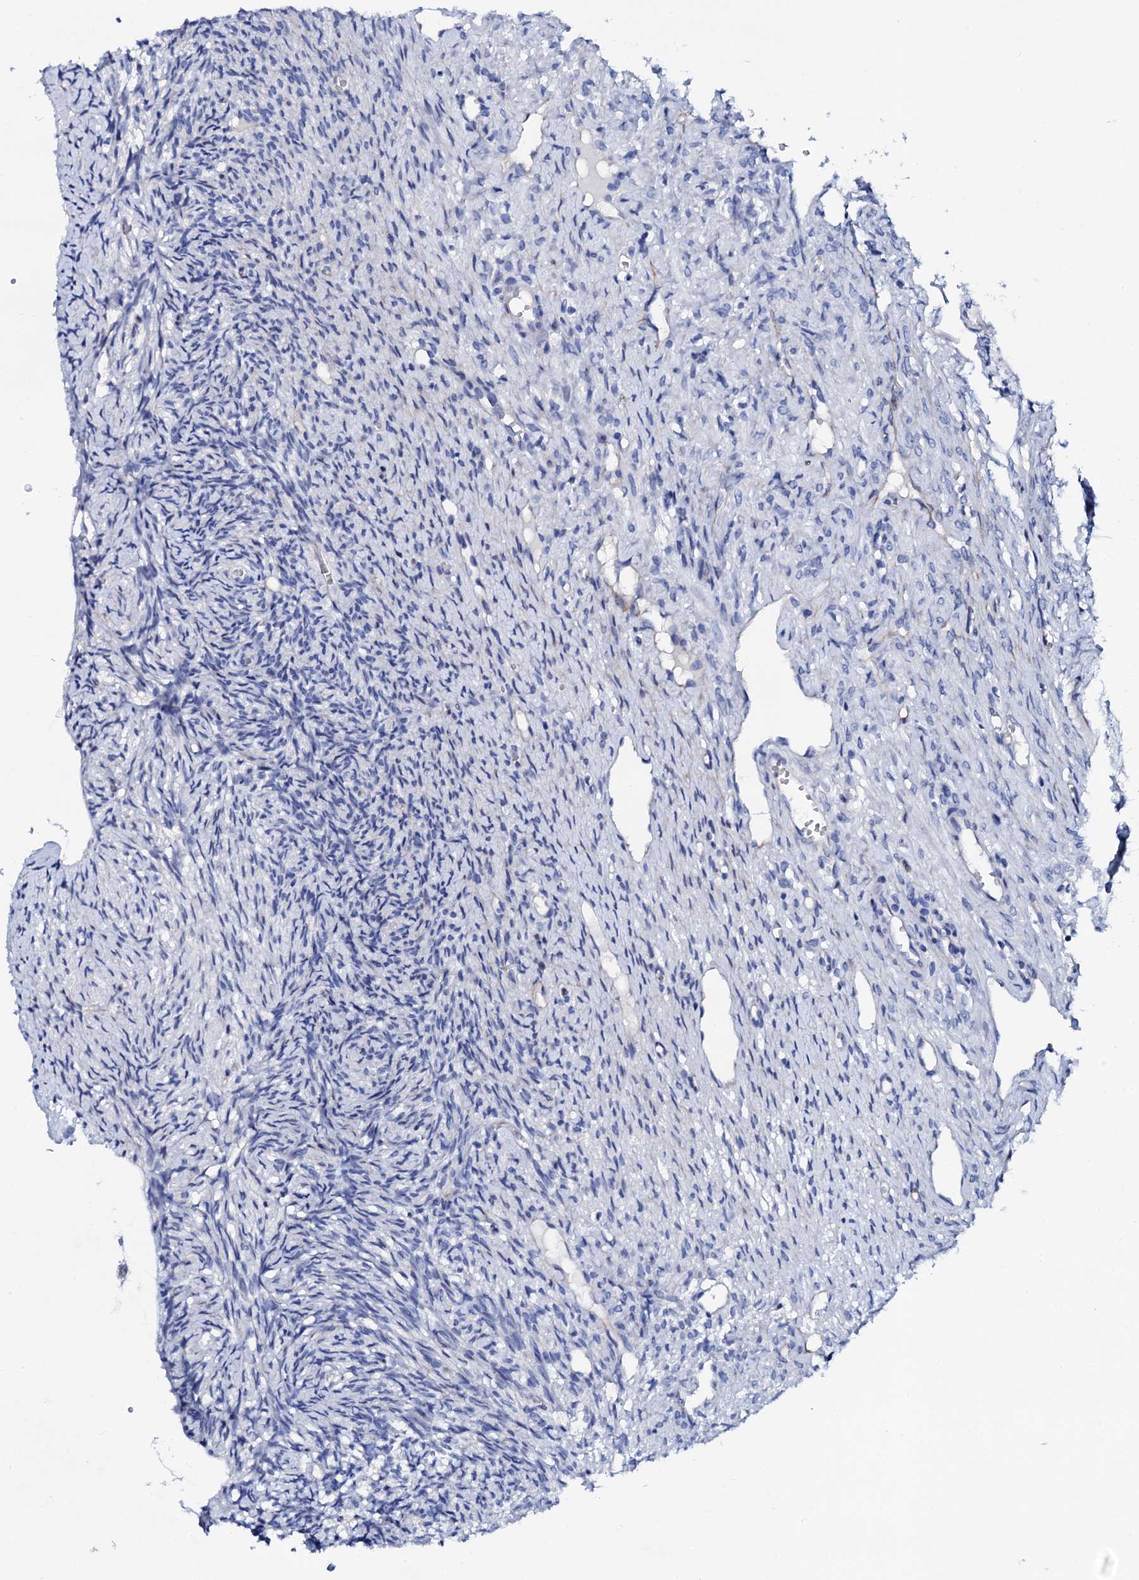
{"staining": {"intensity": "negative", "quantity": "none", "location": "none"}, "tissue": "ovary", "cell_type": "Ovarian stroma cells", "image_type": "normal", "snomed": [{"axis": "morphology", "description": "Normal tissue, NOS"}, {"axis": "topography", "description": "Ovary"}], "caption": "Unremarkable ovary was stained to show a protein in brown. There is no significant positivity in ovarian stroma cells.", "gene": "TRDN", "patient": {"sex": "female", "age": 51}}